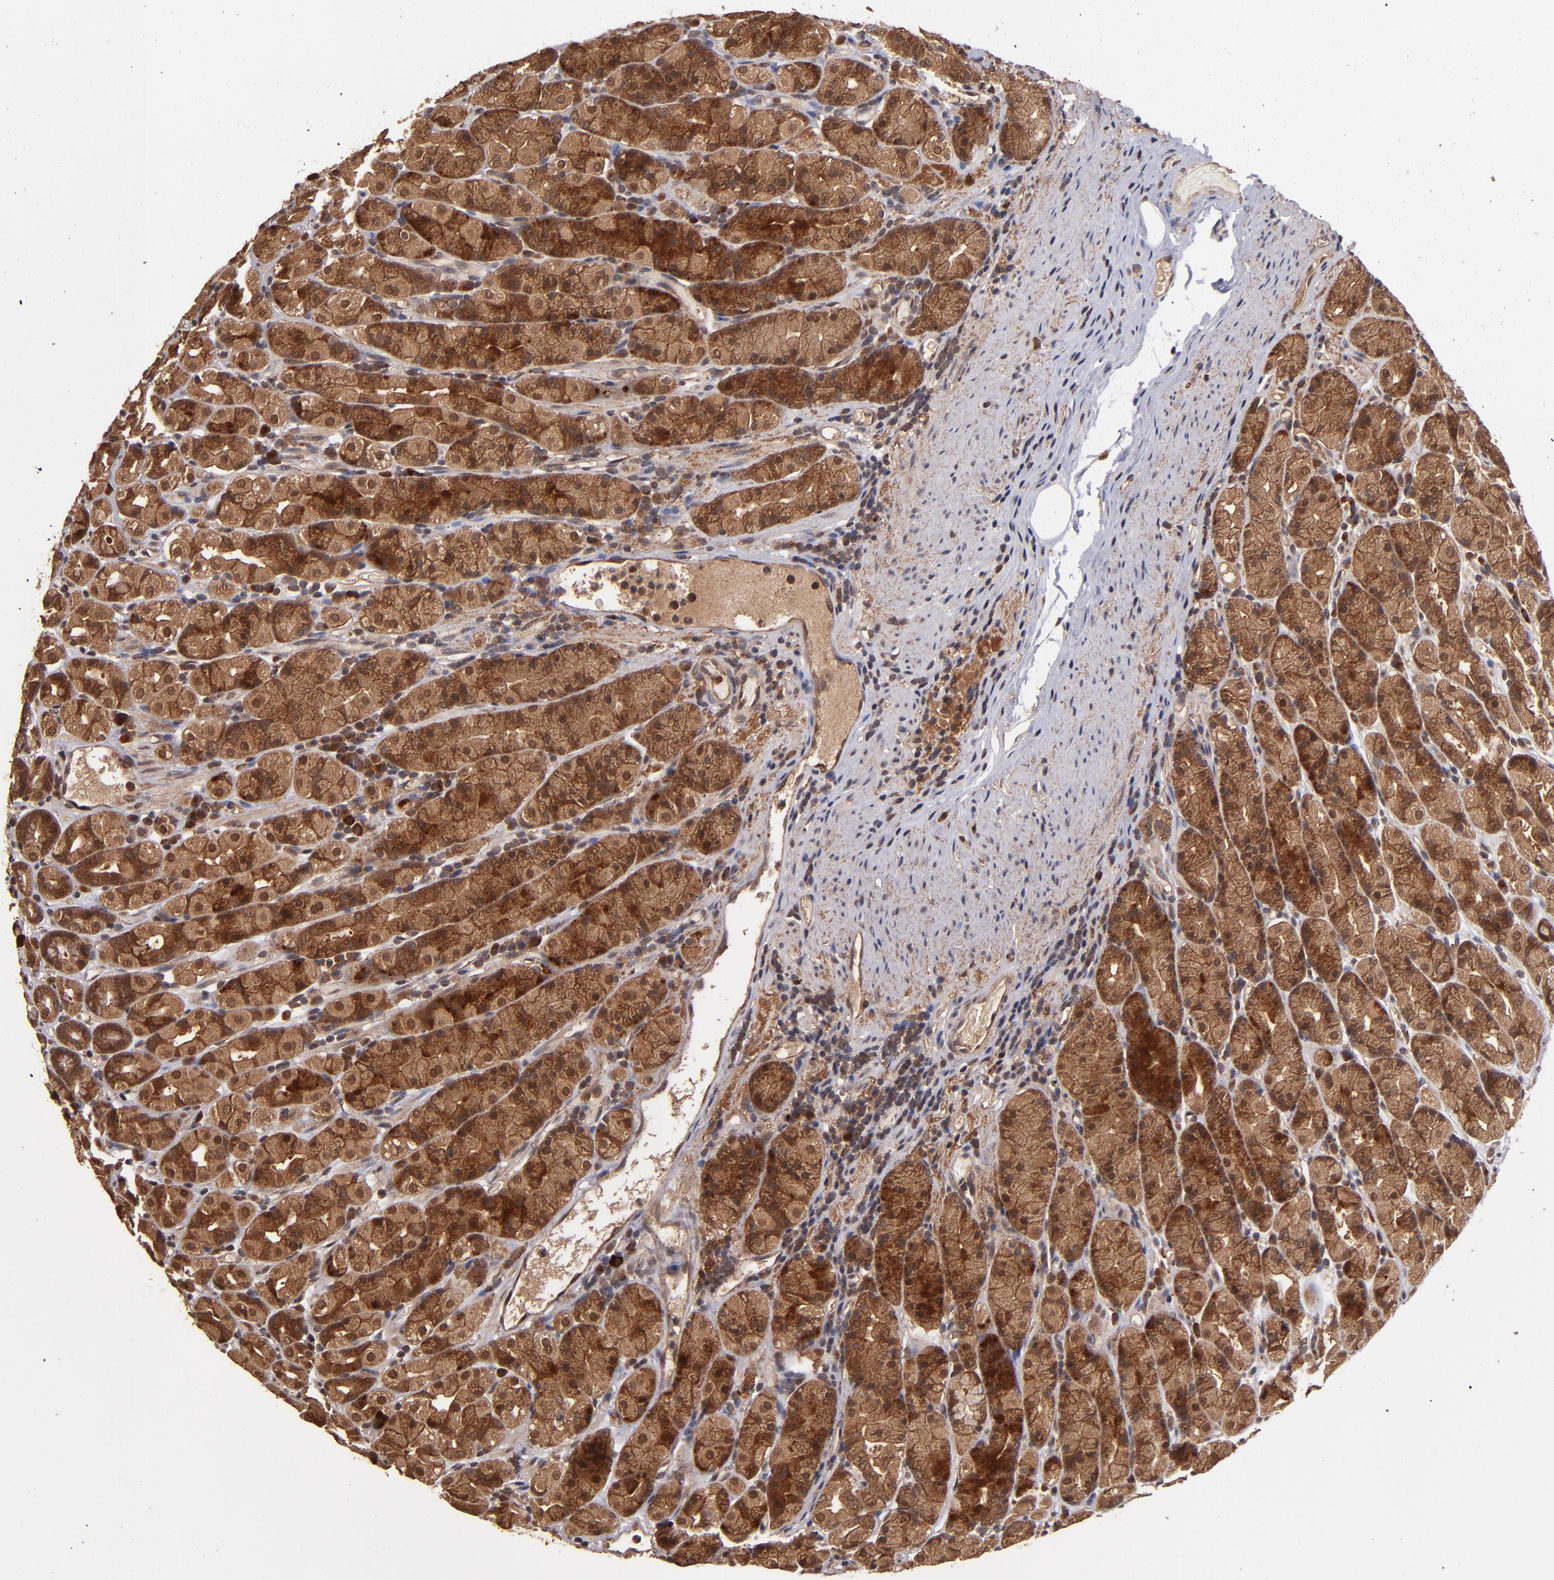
{"staining": {"intensity": "strong", "quantity": ">75%", "location": "cytoplasmic/membranous,nuclear"}, "tissue": "stomach", "cell_type": "Glandular cells", "image_type": "normal", "snomed": [{"axis": "morphology", "description": "Normal tissue, NOS"}, {"axis": "topography", "description": "Stomach, upper"}], "caption": "Immunohistochemical staining of benign stomach reveals strong cytoplasmic/membranous,nuclear protein positivity in approximately >75% of glandular cells. (brown staining indicates protein expression, while blue staining denotes nuclei).", "gene": "NFE2L2", "patient": {"sex": "male", "age": 68}}